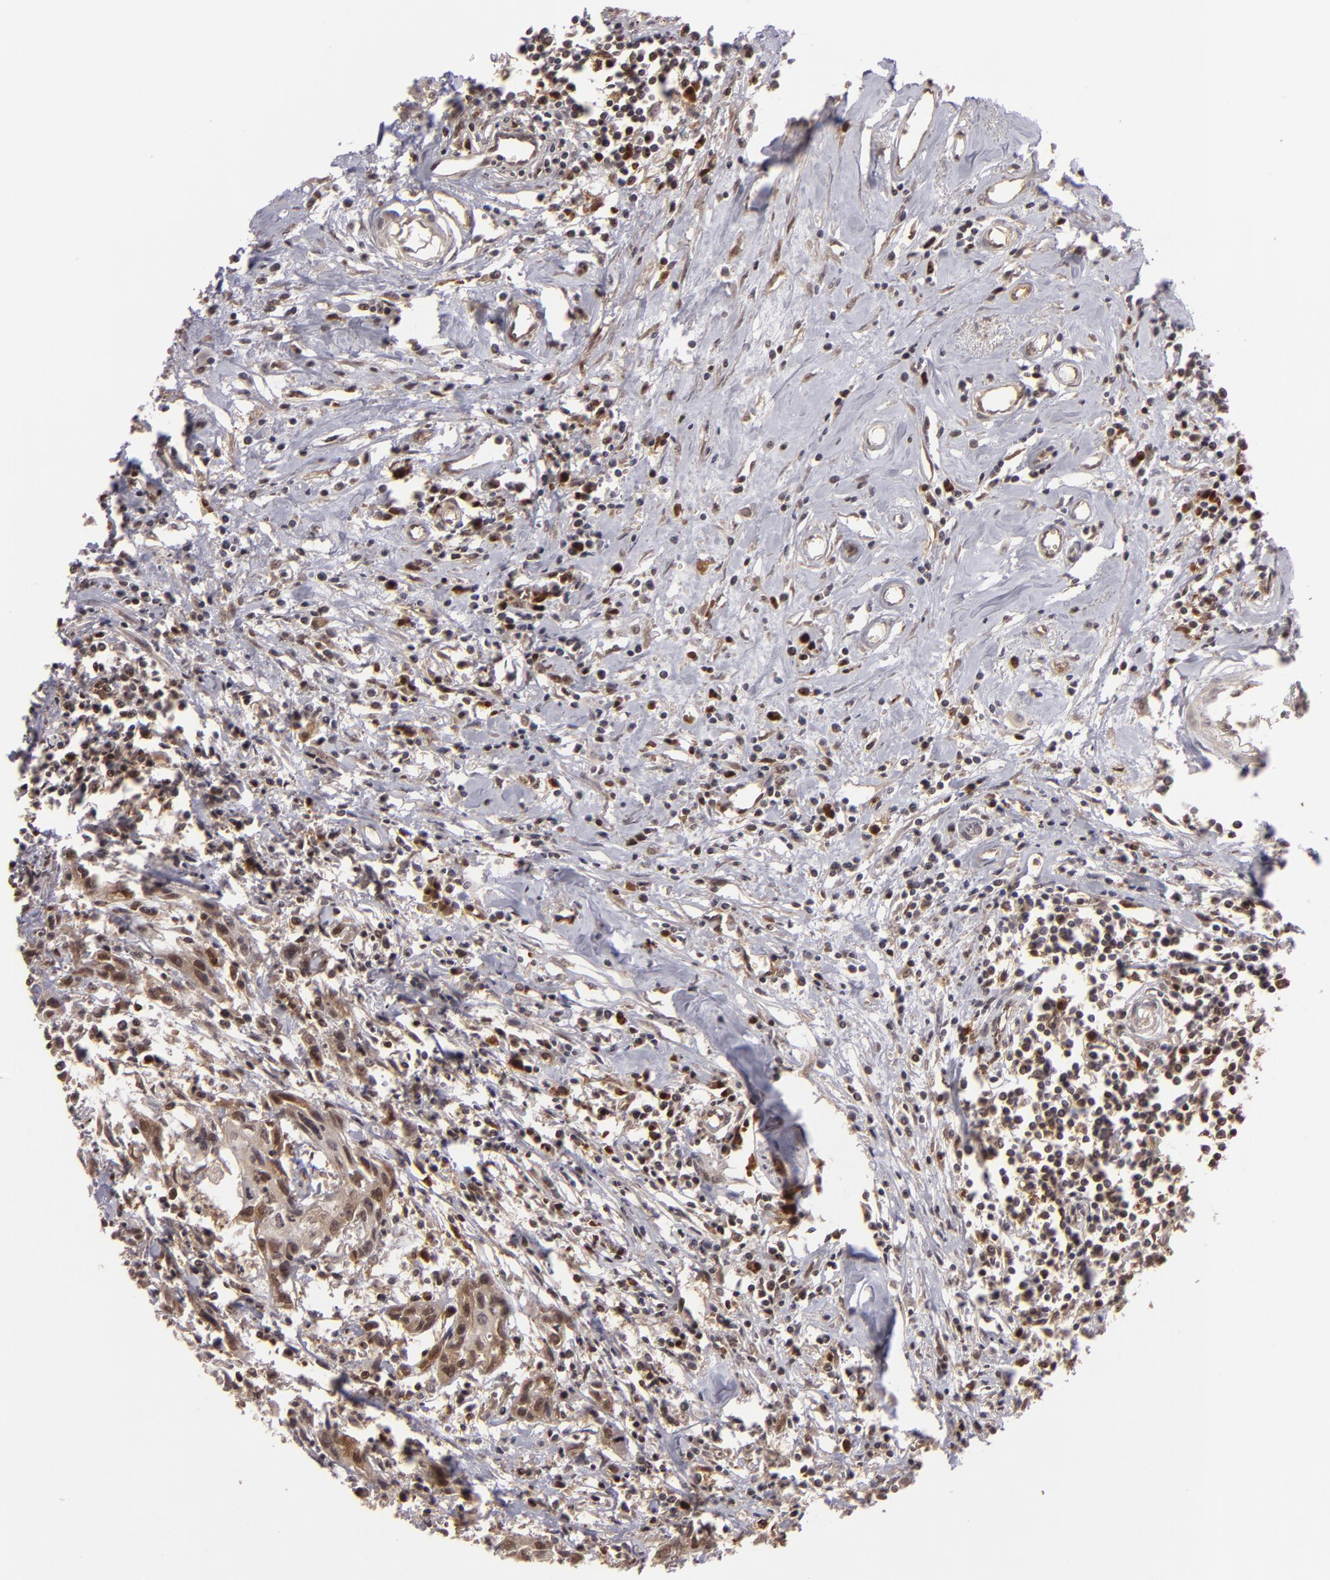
{"staining": {"intensity": "strong", "quantity": ">75%", "location": "cytoplasmic/membranous,nuclear"}, "tissue": "urothelial cancer", "cell_type": "Tumor cells", "image_type": "cancer", "snomed": [{"axis": "morphology", "description": "Urothelial carcinoma, High grade"}, {"axis": "topography", "description": "Urinary bladder"}], "caption": "IHC histopathology image of neoplastic tissue: high-grade urothelial carcinoma stained using immunohistochemistry (IHC) demonstrates high levels of strong protein expression localized specifically in the cytoplasmic/membranous and nuclear of tumor cells, appearing as a cytoplasmic/membranous and nuclear brown color.", "gene": "ZBTB33", "patient": {"sex": "male", "age": 54}}